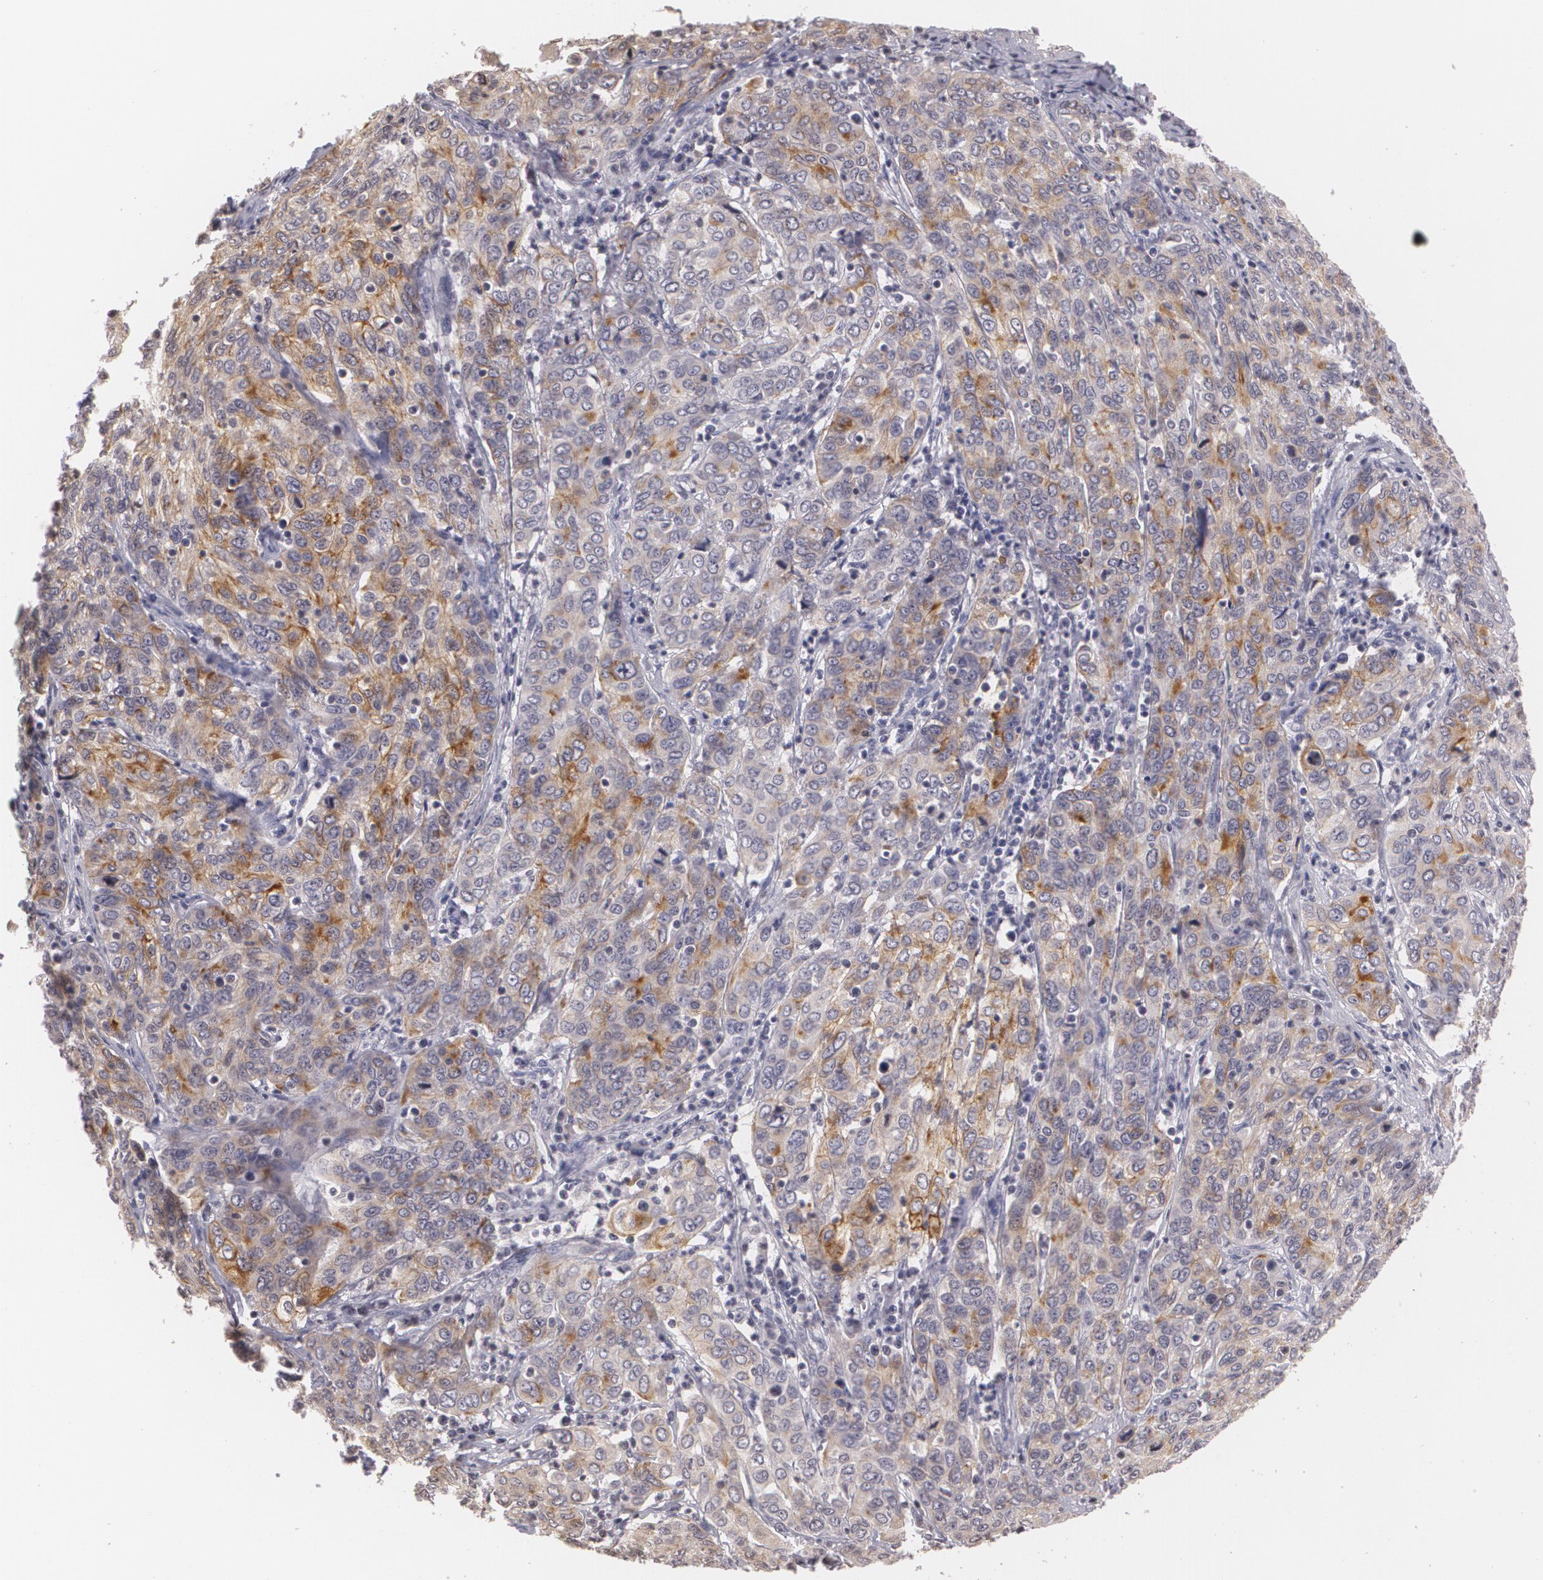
{"staining": {"intensity": "moderate", "quantity": "25%-75%", "location": "cytoplasmic/membranous"}, "tissue": "cervical cancer", "cell_type": "Tumor cells", "image_type": "cancer", "snomed": [{"axis": "morphology", "description": "Squamous cell carcinoma, NOS"}, {"axis": "topography", "description": "Cervix"}], "caption": "This histopathology image shows cervical squamous cell carcinoma stained with IHC to label a protein in brown. The cytoplasmic/membranous of tumor cells show moderate positivity for the protein. Nuclei are counter-stained blue.", "gene": "MUC1", "patient": {"sex": "female", "age": 38}}